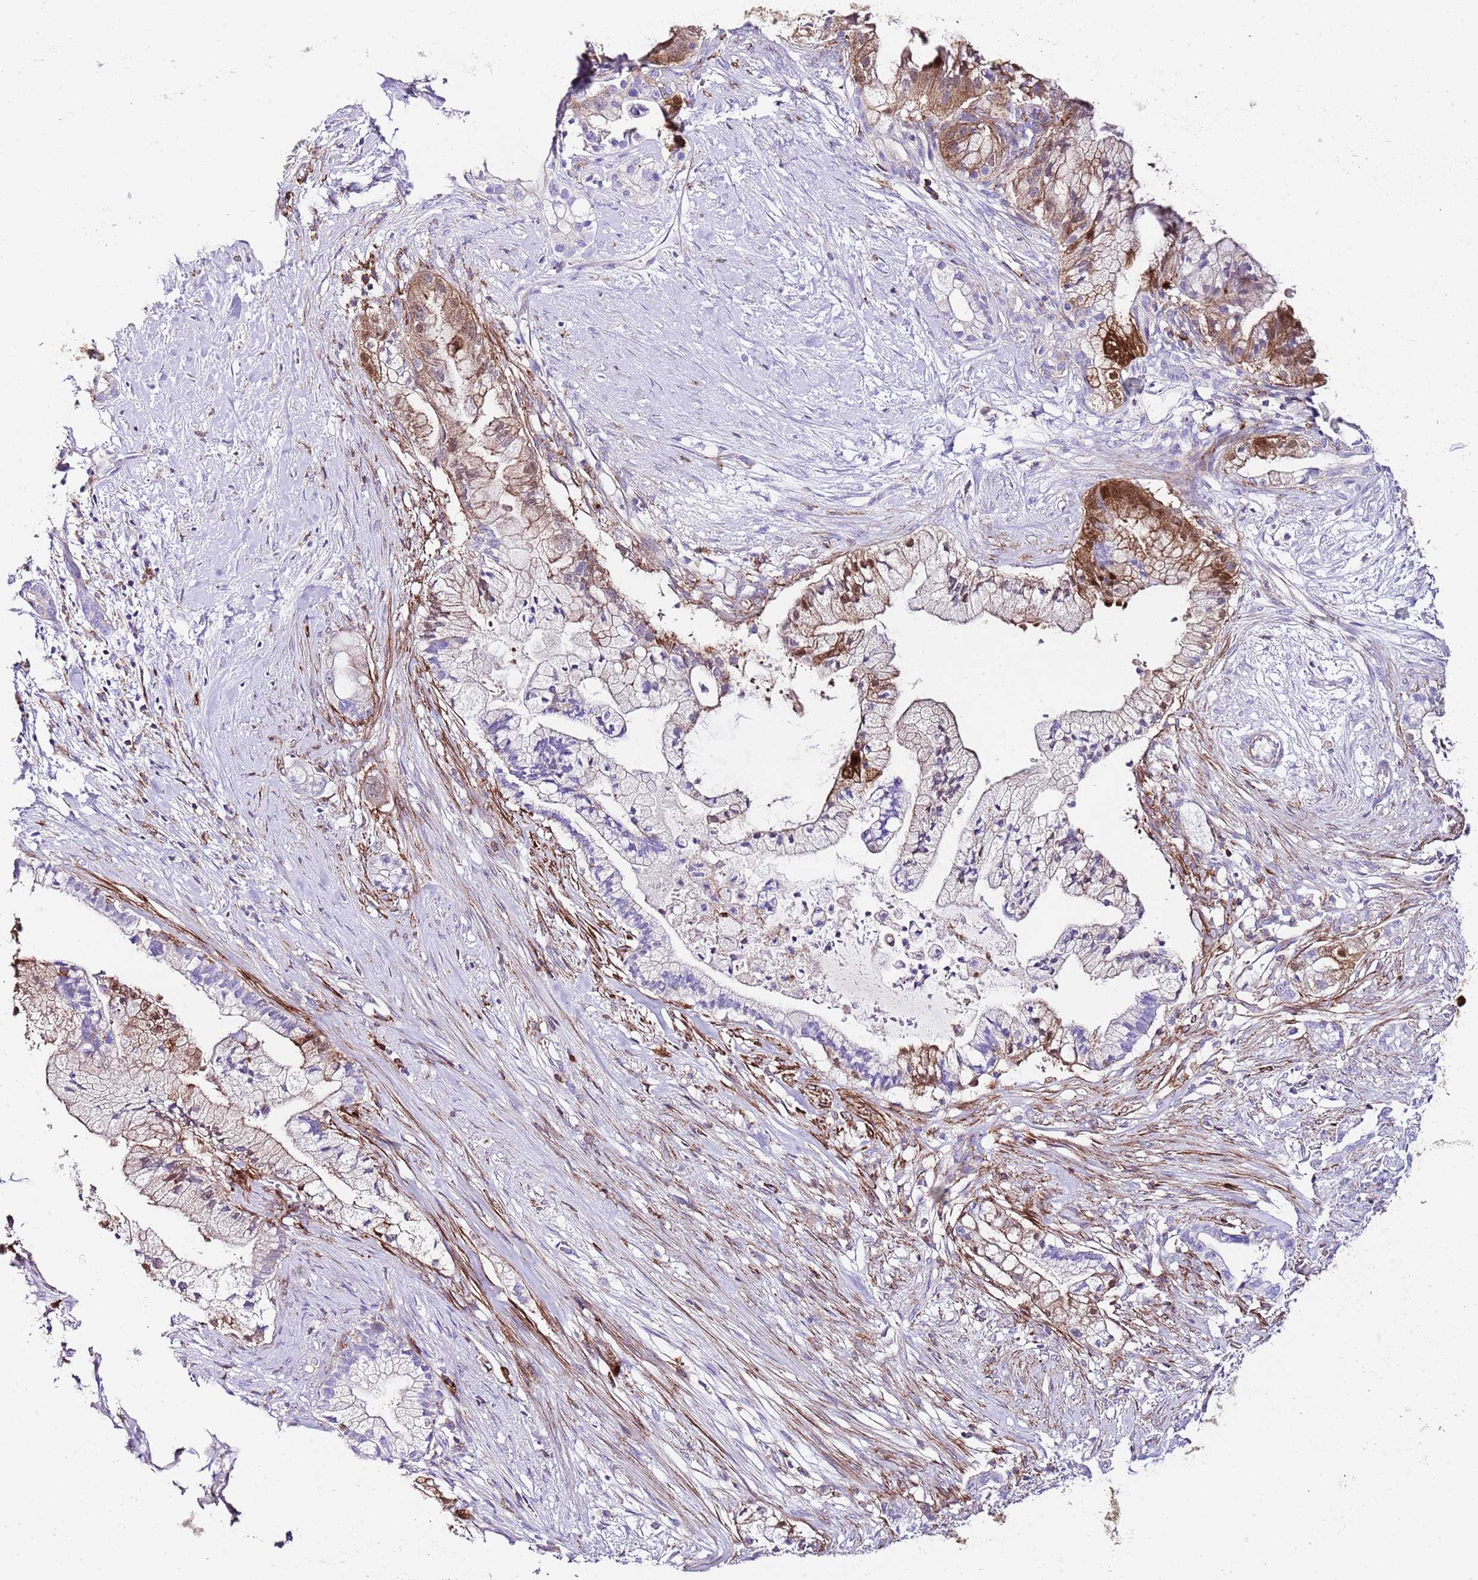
{"staining": {"intensity": "moderate", "quantity": "<25%", "location": "cytoplasmic/membranous"}, "tissue": "pancreatic cancer", "cell_type": "Tumor cells", "image_type": "cancer", "snomed": [{"axis": "morphology", "description": "Adenocarcinoma, NOS"}, {"axis": "topography", "description": "Pancreas"}], "caption": "The immunohistochemical stain shows moderate cytoplasmic/membranous positivity in tumor cells of pancreatic cancer (adenocarcinoma) tissue.", "gene": "ALDH3A1", "patient": {"sex": "male", "age": 44}}